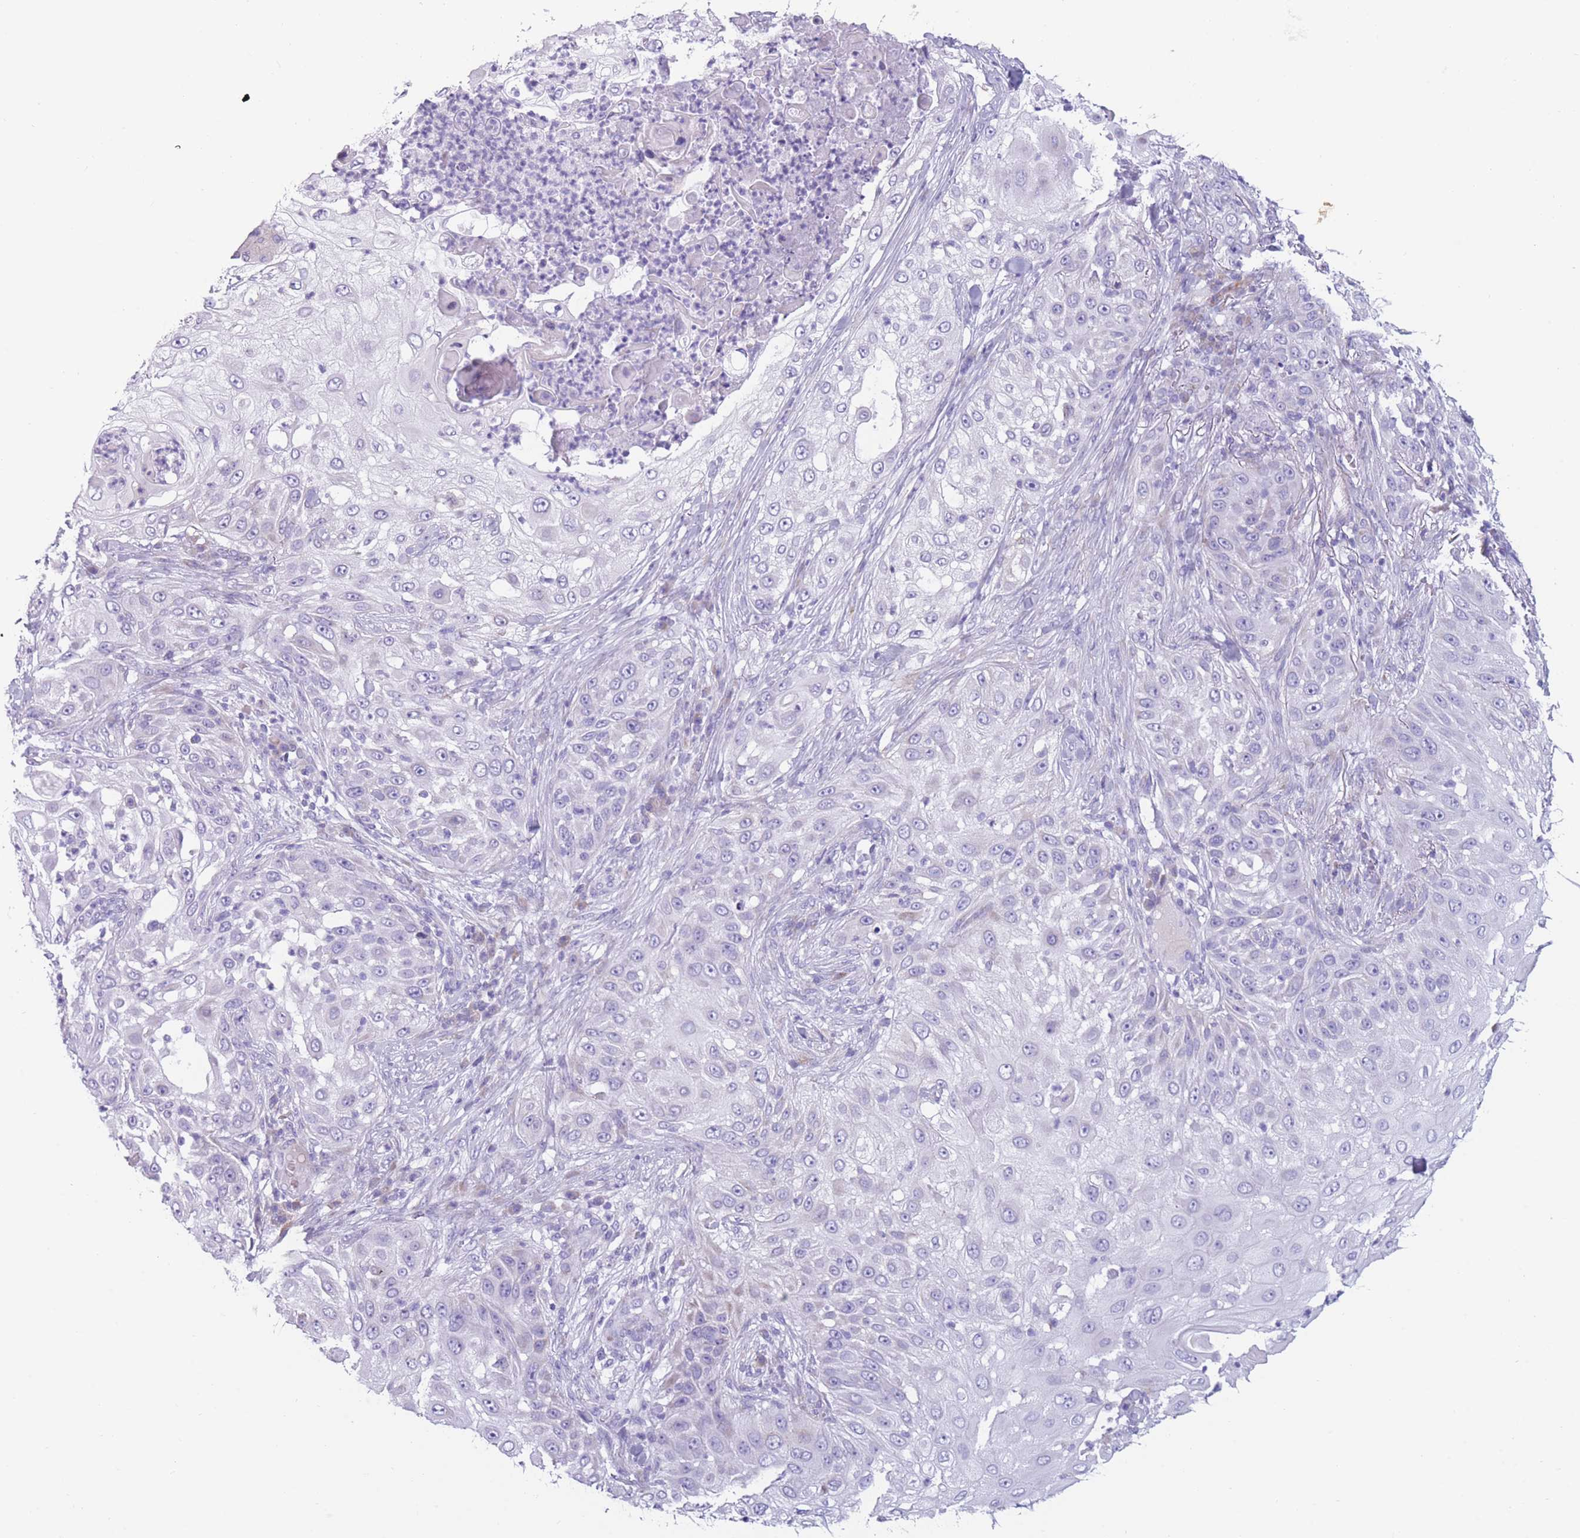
{"staining": {"intensity": "negative", "quantity": "none", "location": "none"}, "tissue": "skin cancer", "cell_type": "Tumor cells", "image_type": "cancer", "snomed": [{"axis": "morphology", "description": "Squamous cell carcinoma, NOS"}, {"axis": "topography", "description": "Skin"}], "caption": "A photomicrograph of human squamous cell carcinoma (skin) is negative for staining in tumor cells.", "gene": "COL27A1", "patient": {"sex": "female", "age": 44}}